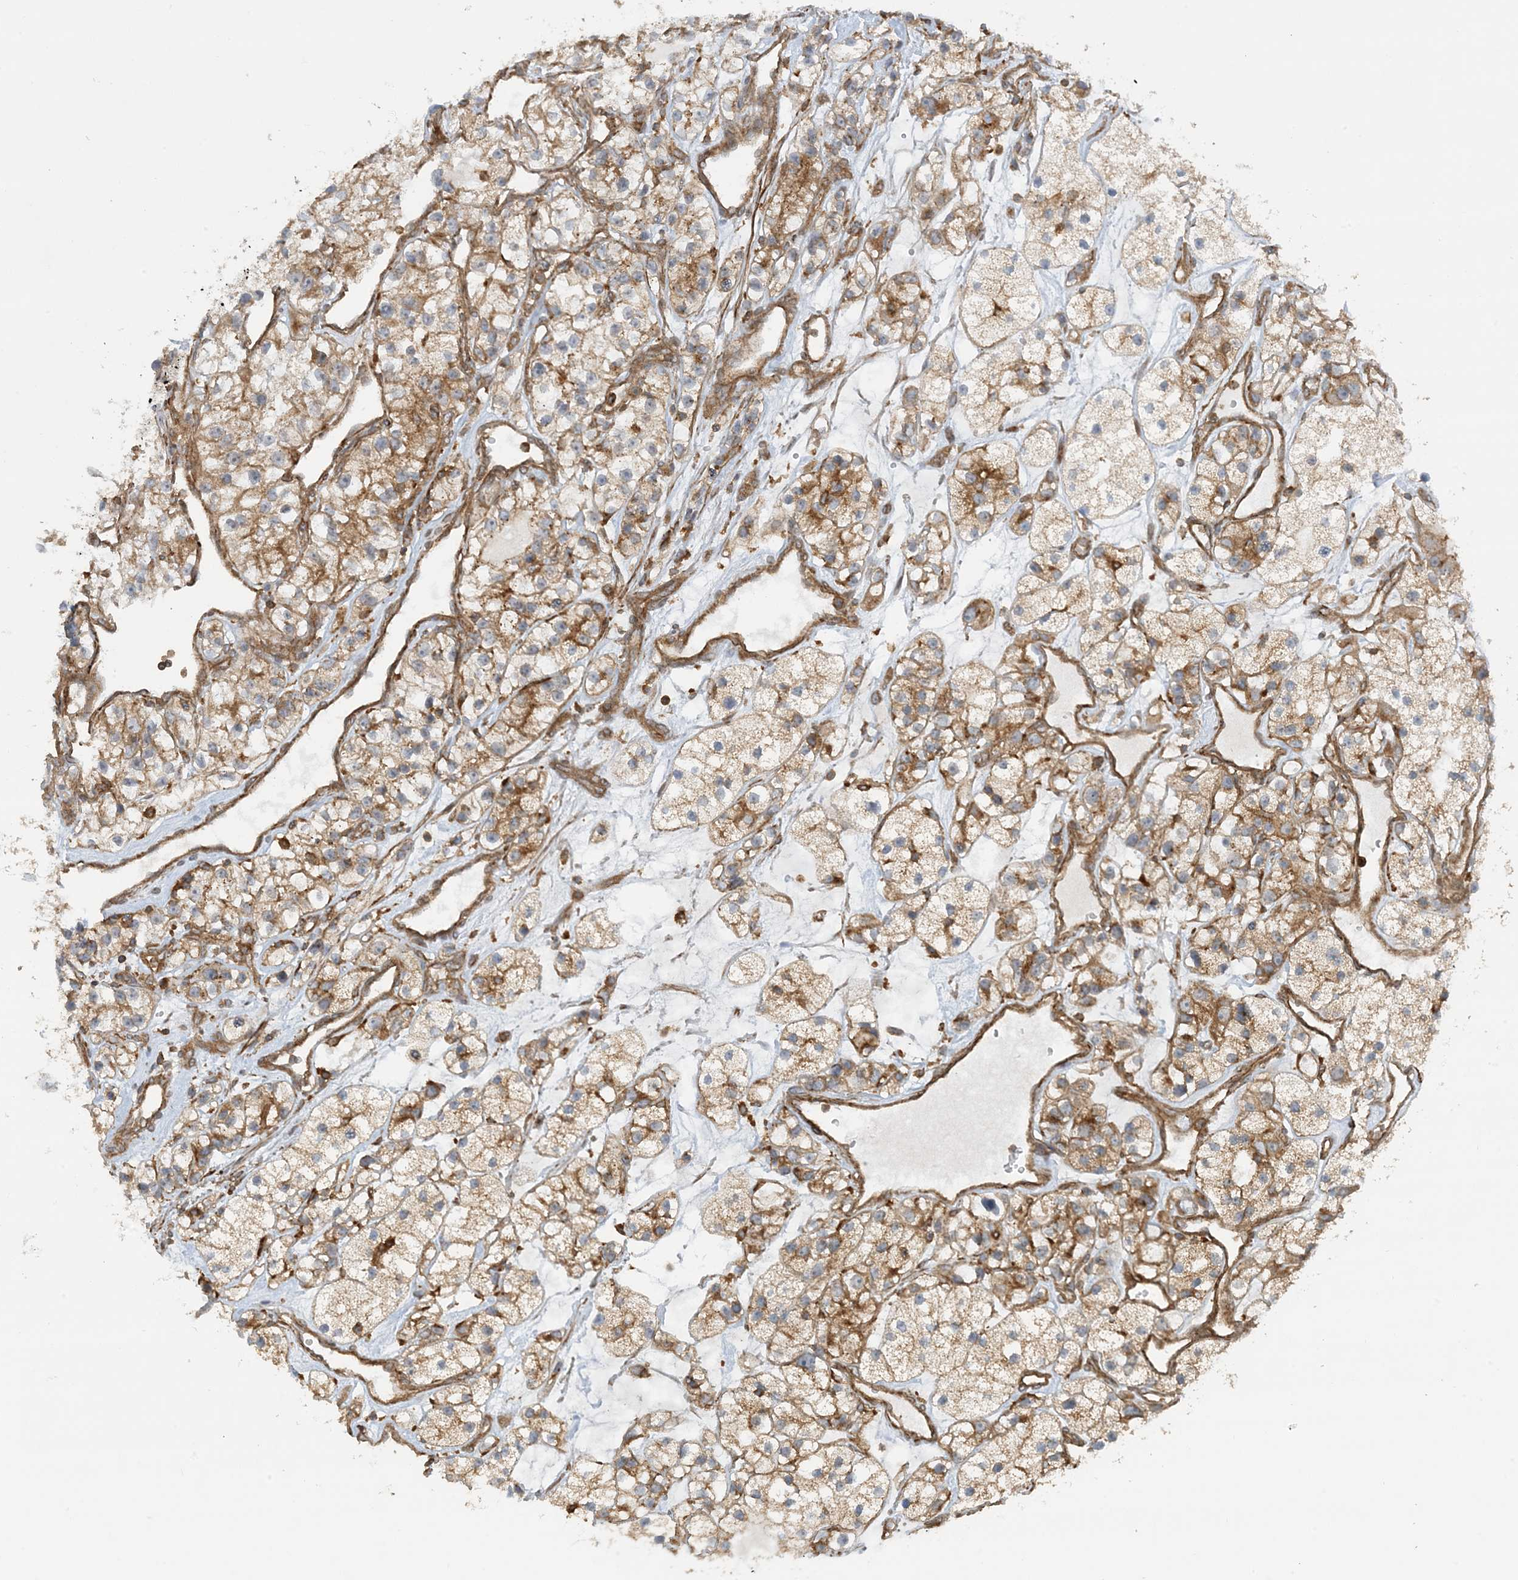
{"staining": {"intensity": "moderate", "quantity": ">75%", "location": "cytoplasmic/membranous"}, "tissue": "renal cancer", "cell_type": "Tumor cells", "image_type": "cancer", "snomed": [{"axis": "morphology", "description": "Adenocarcinoma, NOS"}, {"axis": "topography", "description": "Kidney"}], "caption": "Renal cancer stained with a brown dye demonstrates moderate cytoplasmic/membranous positive expression in about >75% of tumor cells.", "gene": "STAM2", "patient": {"sex": "female", "age": 57}}